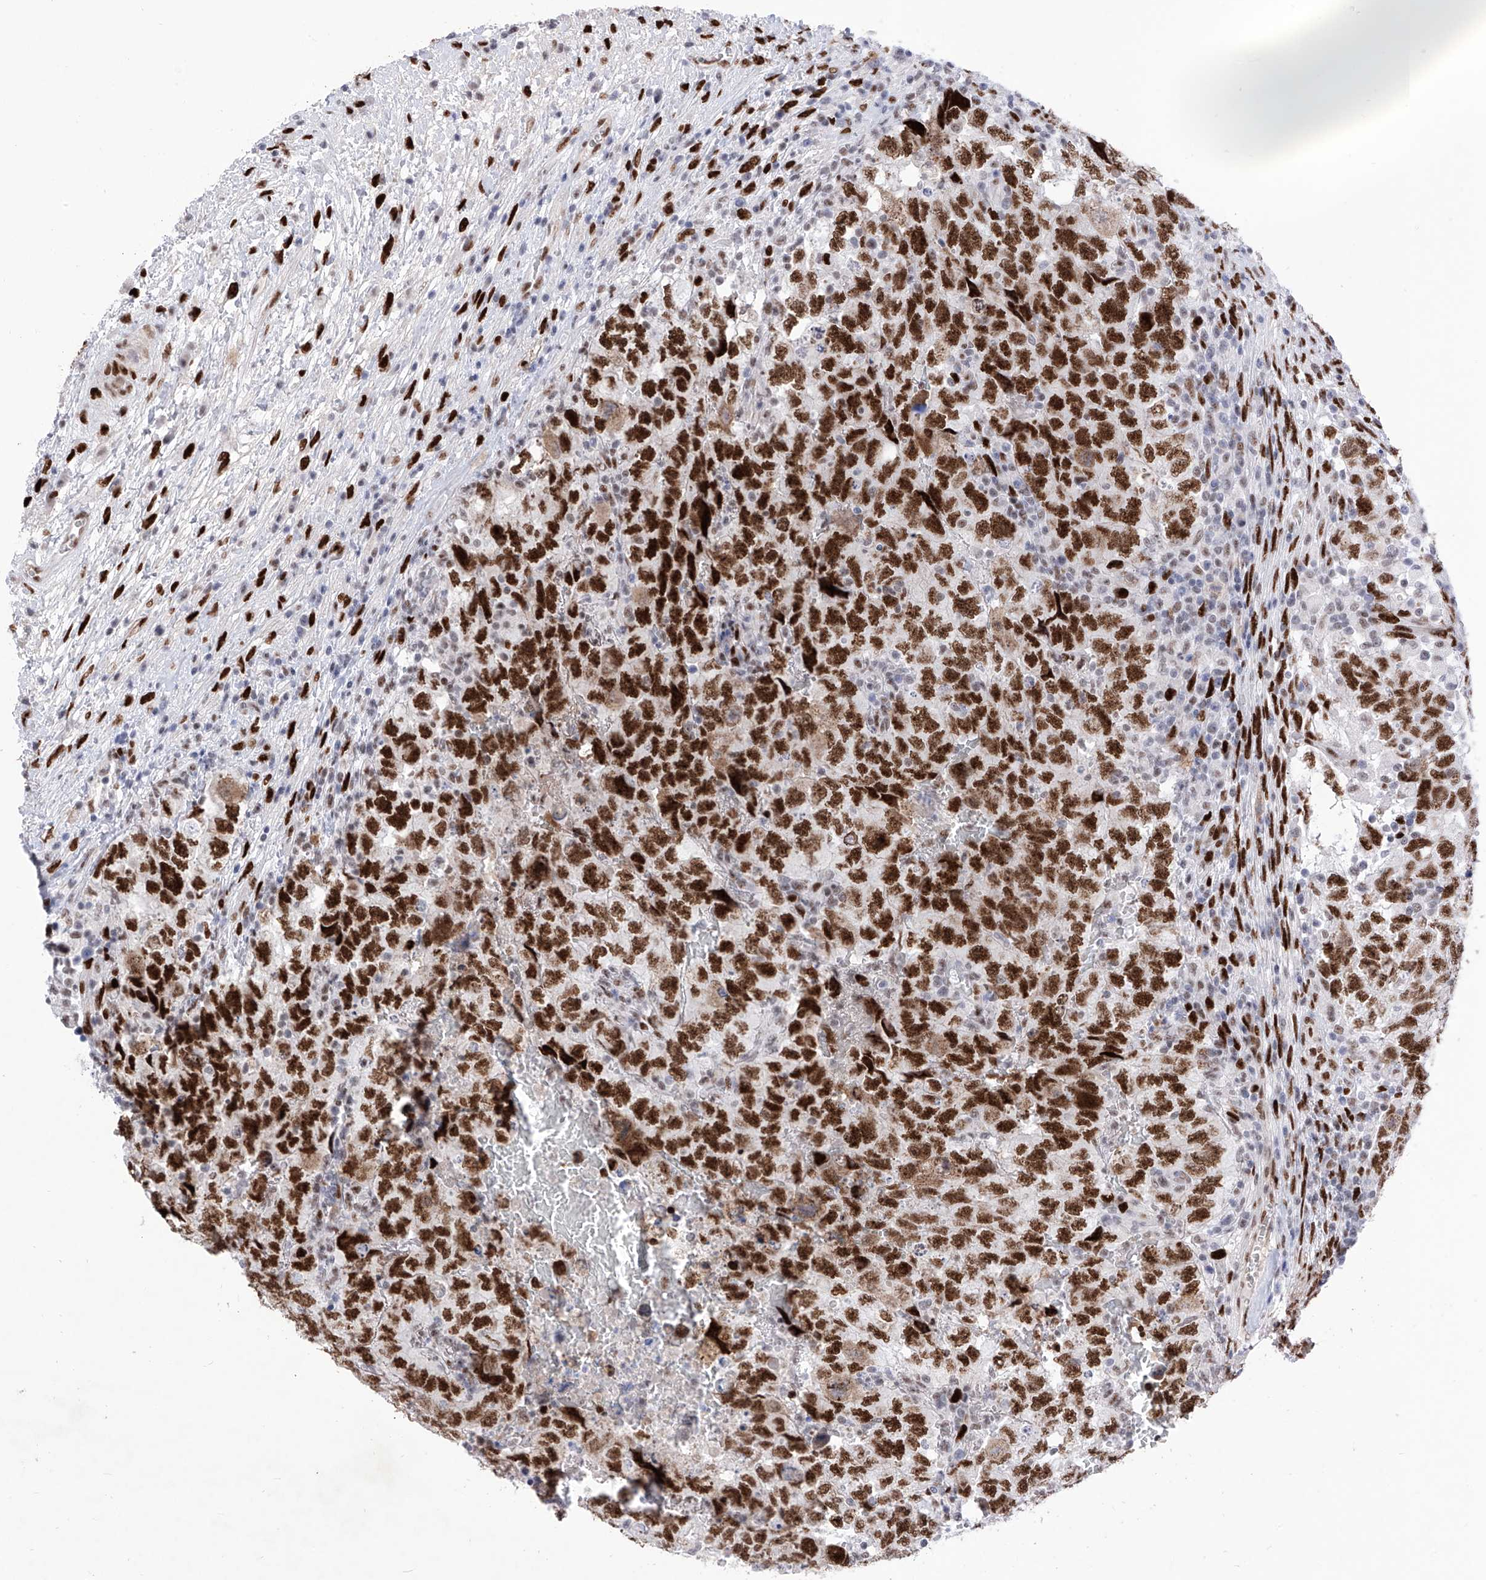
{"staining": {"intensity": "strong", "quantity": ">75%", "location": "nuclear"}, "tissue": "testis cancer", "cell_type": "Tumor cells", "image_type": "cancer", "snomed": [{"axis": "morphology", "description": "Carcinoma, Embryonal, NOS"}, {"axis": "topography", "description": "Testis"}], "caption": "Brown immunohistochemical staining in testis embryonal carcinoma exhibits strong nuclear expression in approximately >75% of tumor cells.", "gene": "ATN1", "patient": {"sex": "male", "age": 37}}